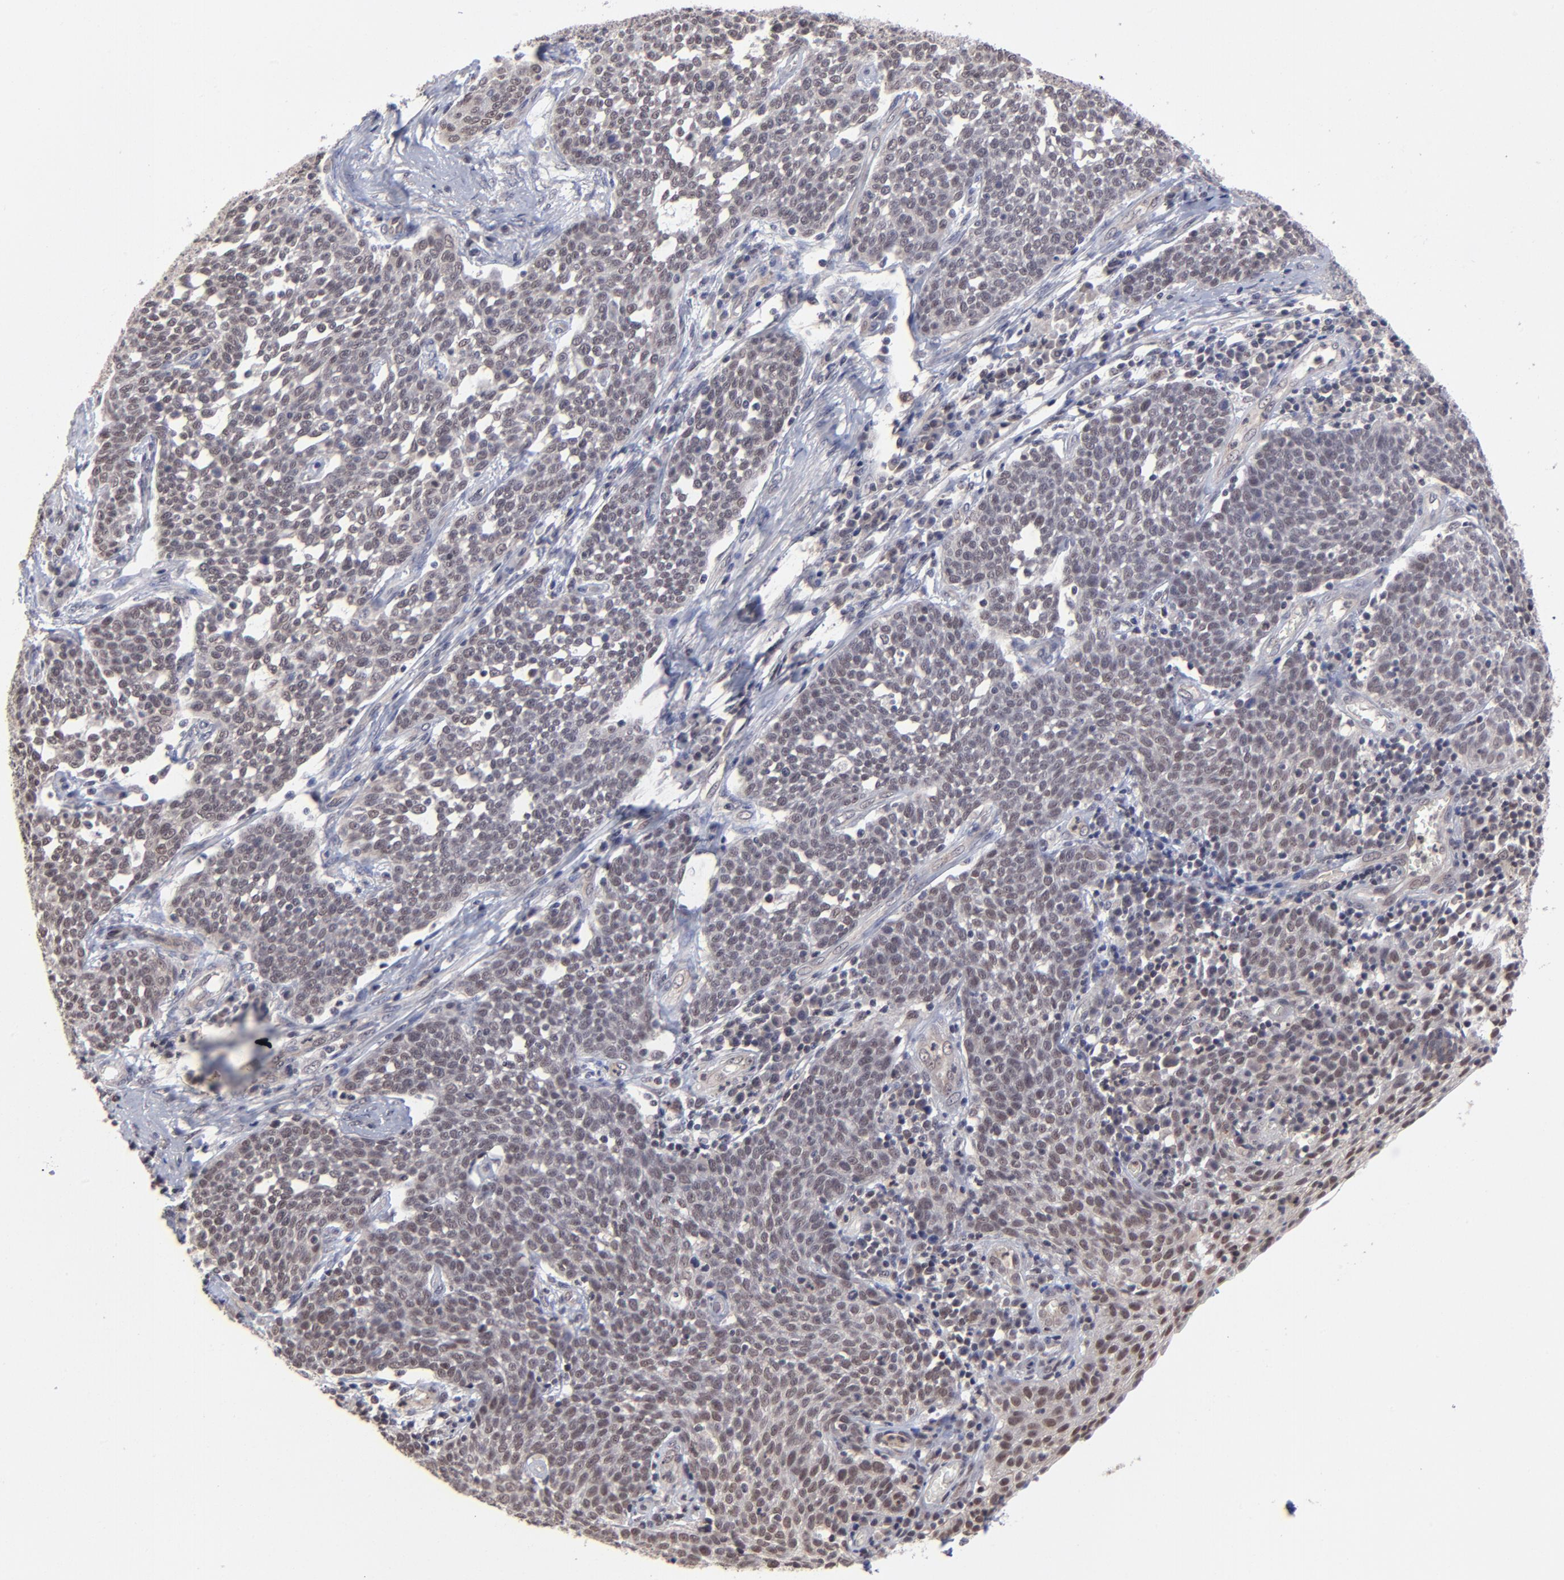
{"staining": {"intensity": "weak", "quantity": ">75%", "location": "nuclear"}, "tissue": "cervical cancer", "cell_type": "Tumor cells", "image_type": "cancer", "snomed": [{"axis": "morphology", "description": "Squamous cell carcinoma, NOS"}, {"axis": "topography", "description": "Cervix"}], "caption": "Protein staining displays weak nuclear expression in approximately >75% of tumor cells in cervical cancer (squamous cell carcinoma). (IHC, brightfield microscopy, high magnification).", "gene": "ZNF419", "patient": {"sex": "female", "age": 34}}